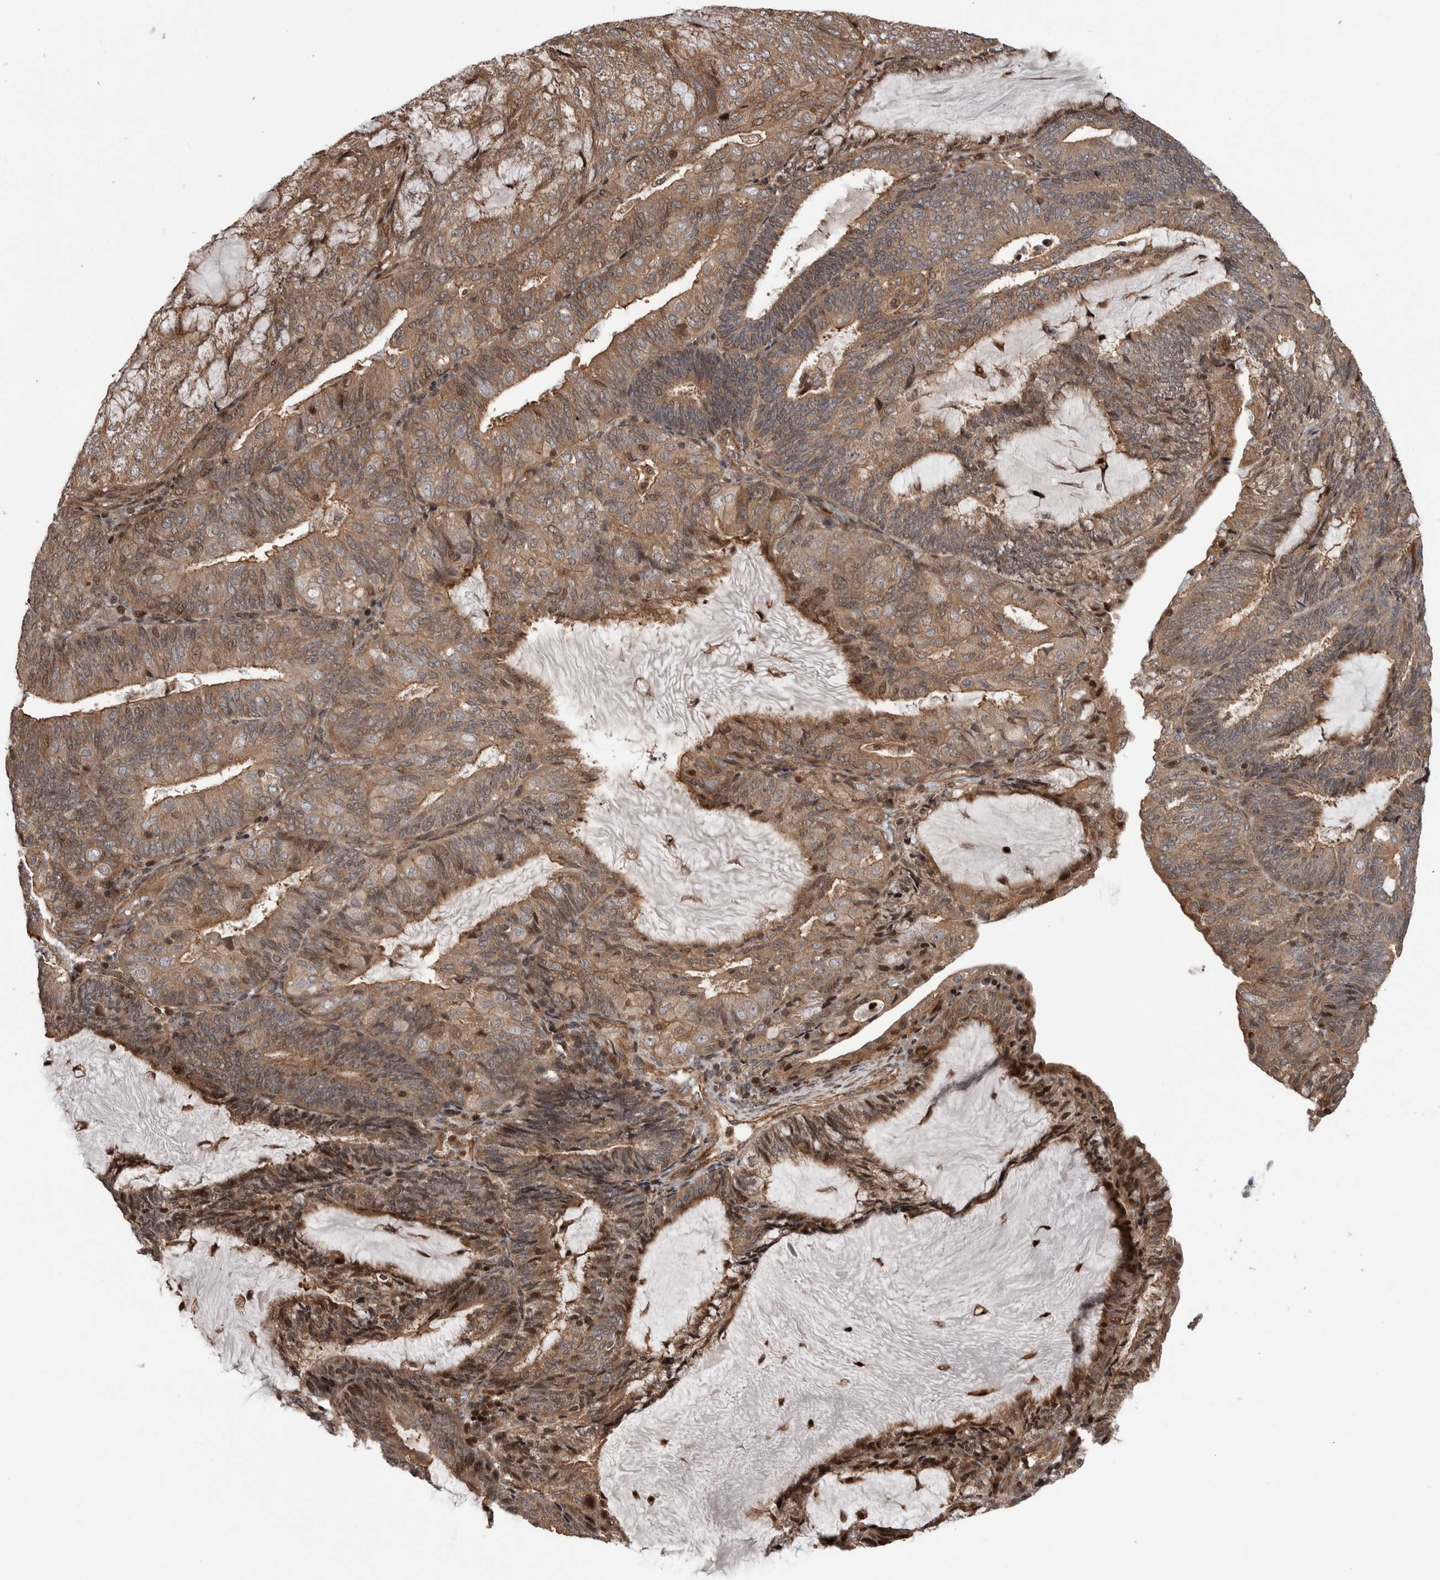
{"staining": {"intensity": "moderate", "quantity": ">75%", "location": "cytoplasmic/membranous"}, "tissue": "endometrial cancer", "cell_type": "Tumor cells", "image_type": "cancer", "snomed": [{"axis": "morphology", "description": "Adenocarcinoma, NOS"}, {"axis": "topography", "description": "Endometrium"}], "caption": "Endometrial cancer stained with IHC displays moderate cytoplasmic/membranous positivity in about >75% of tumor cells.", "gene": "ARFGEF1", "patient": {"sex": "female", "age": 81}}